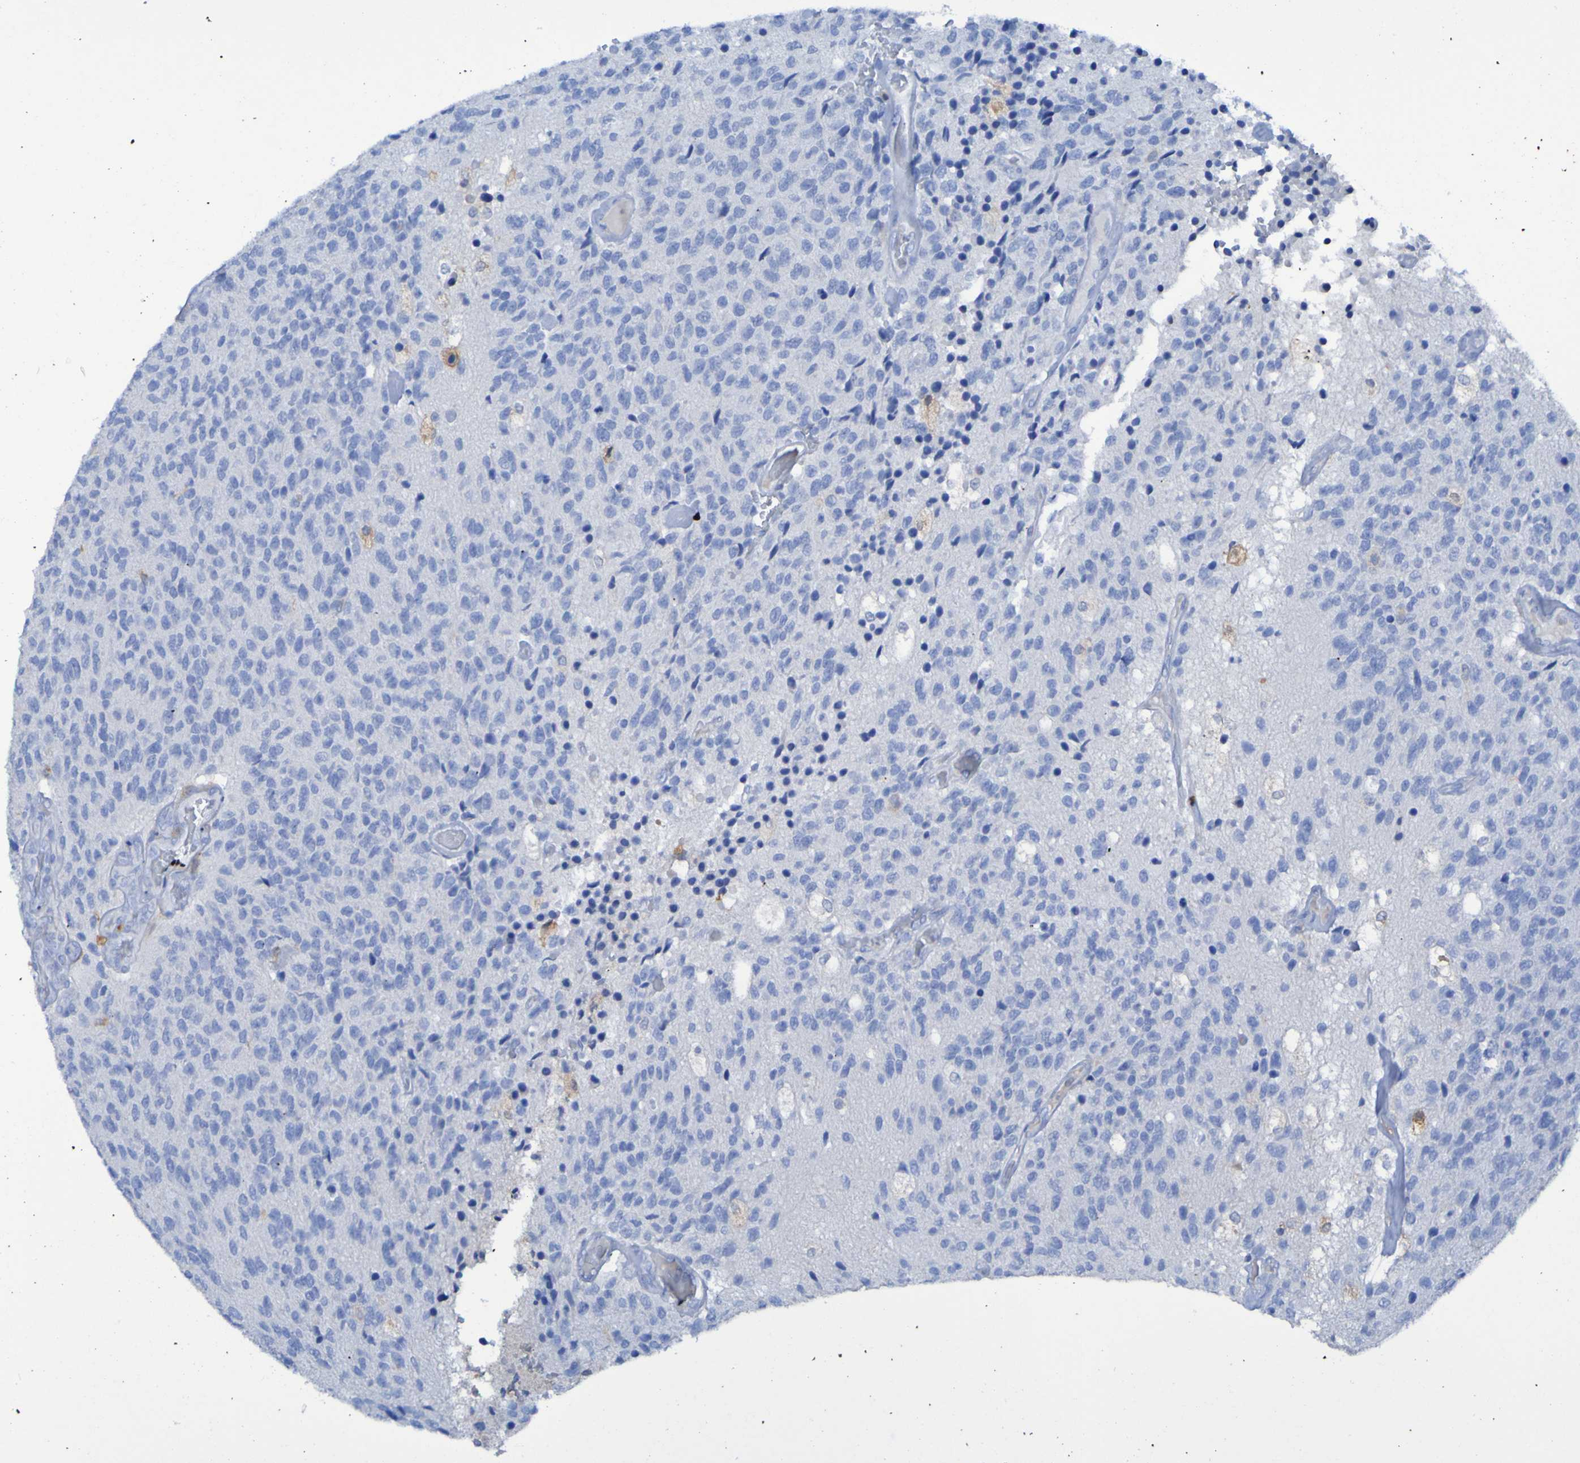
{"staining": {"intensity": "negative", "quantity": "none", "location": "none"}, "tissue": "glioma", "cell_type": "Tumor cells", "image_type": "cancer", "snomed": [{"axis": "morphology", "description": "Glioma, malignant, High grade"}, {"axis": "topography", "description": "pancreas cauda"}], "caption": "Tumor cells show no significant expression in glioma.", "gene": "MPPE1", "patient": {"sex": "male", "age": 60}}